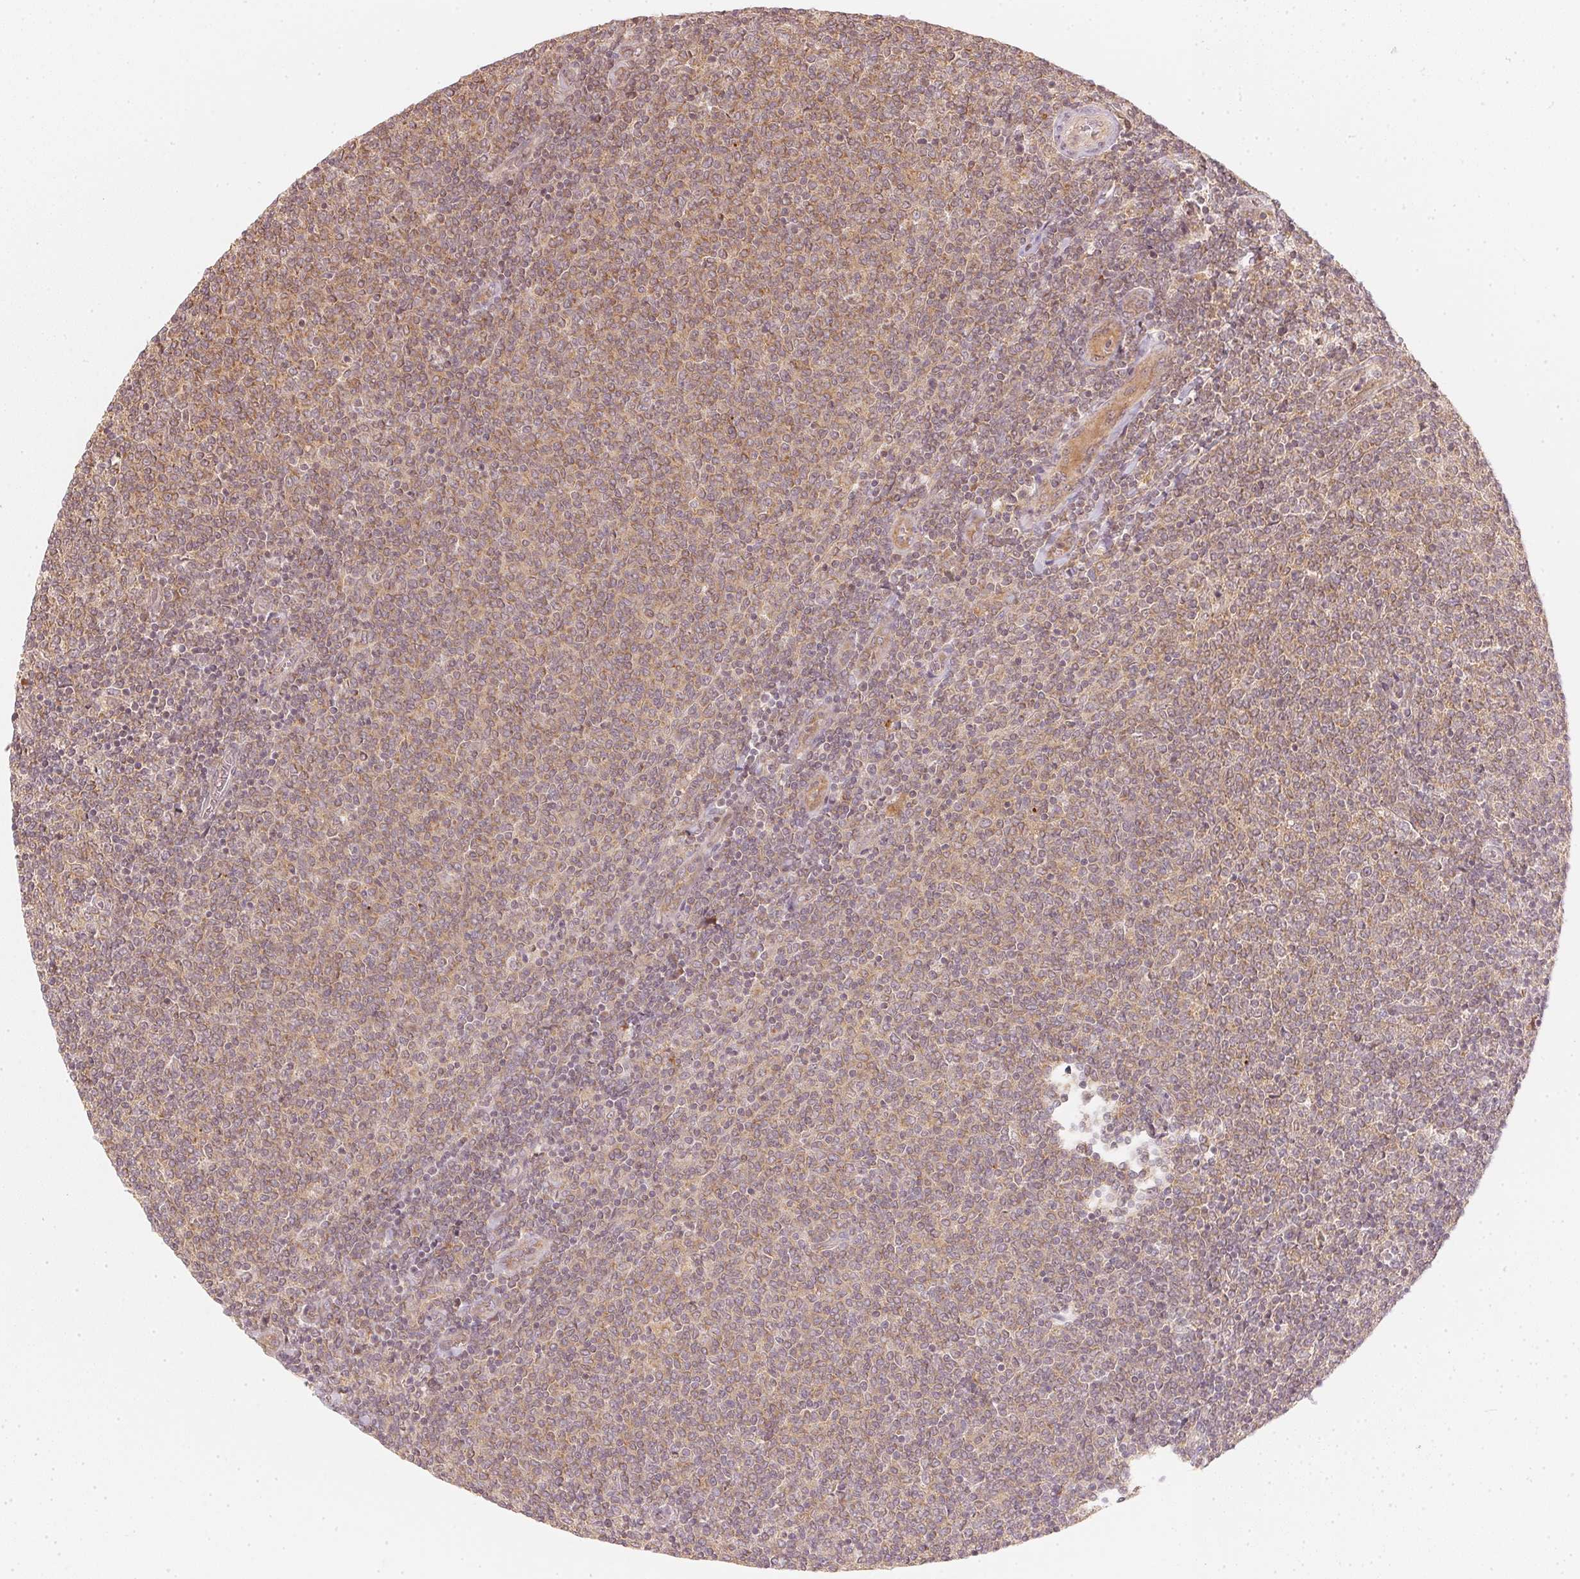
{"staining": {"intensity": "weak", "quantity": ">75%", "location": "cytoplasmic/membranous"}, "tissue": "lymphoma", "cell_type": "Tumor cells", "image_type": "cancer", "snomed": [{"axis": "morphology", "description": "Malignant lymphoma, non-Hodgkin's type, Low grade"}, {"axis": "topography", "description": "Lymph node"}], "caption": "Approximately >75% of tumor cells in lymphoma demonstrate weak cytoplasmic/membranous protein positivity as visualized by brown immunohistochemical staining.", "gene": "WDR54", "patient": {"sex": "male", "age": 52}}